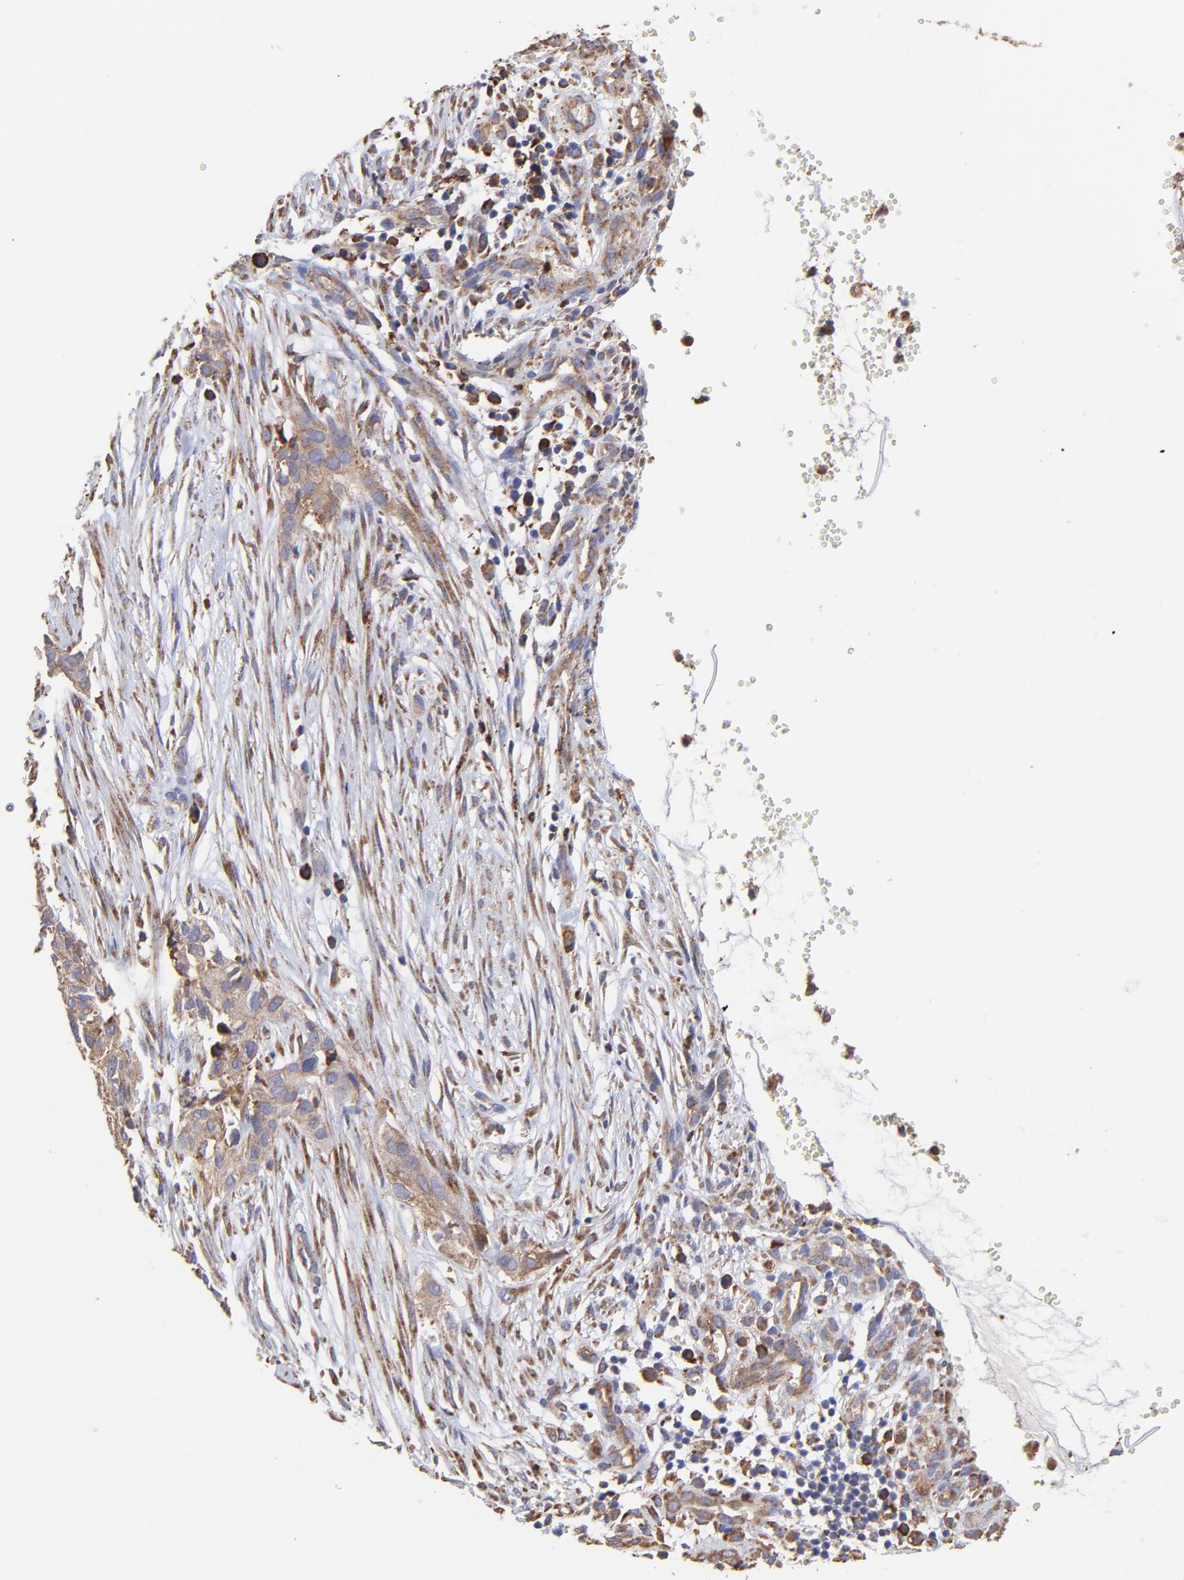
{"staining": {"intensity": "moderate", "quantity": ">75%", "location": "cytoplasmic/membranous"}, "tissue": "cervical cancer", "cell_type": "Tumor cells", "image_type": "cancer", "snomed": [{"axis": "morphology", "description": "Normal tissue, NOS"}, {"axis": "morphology", "description": "Squamous cell carcinoma, NOS"}, {"axis": "topography", "description": "Cervix"}], "caption": "A medium amount of moderate cytoplasmic/membranous staining is seen in approximately >75% of tumor cells in cervical cancer tissue.", "gene": "PFKM", "patient": {"sex": "female", "age": 45}}